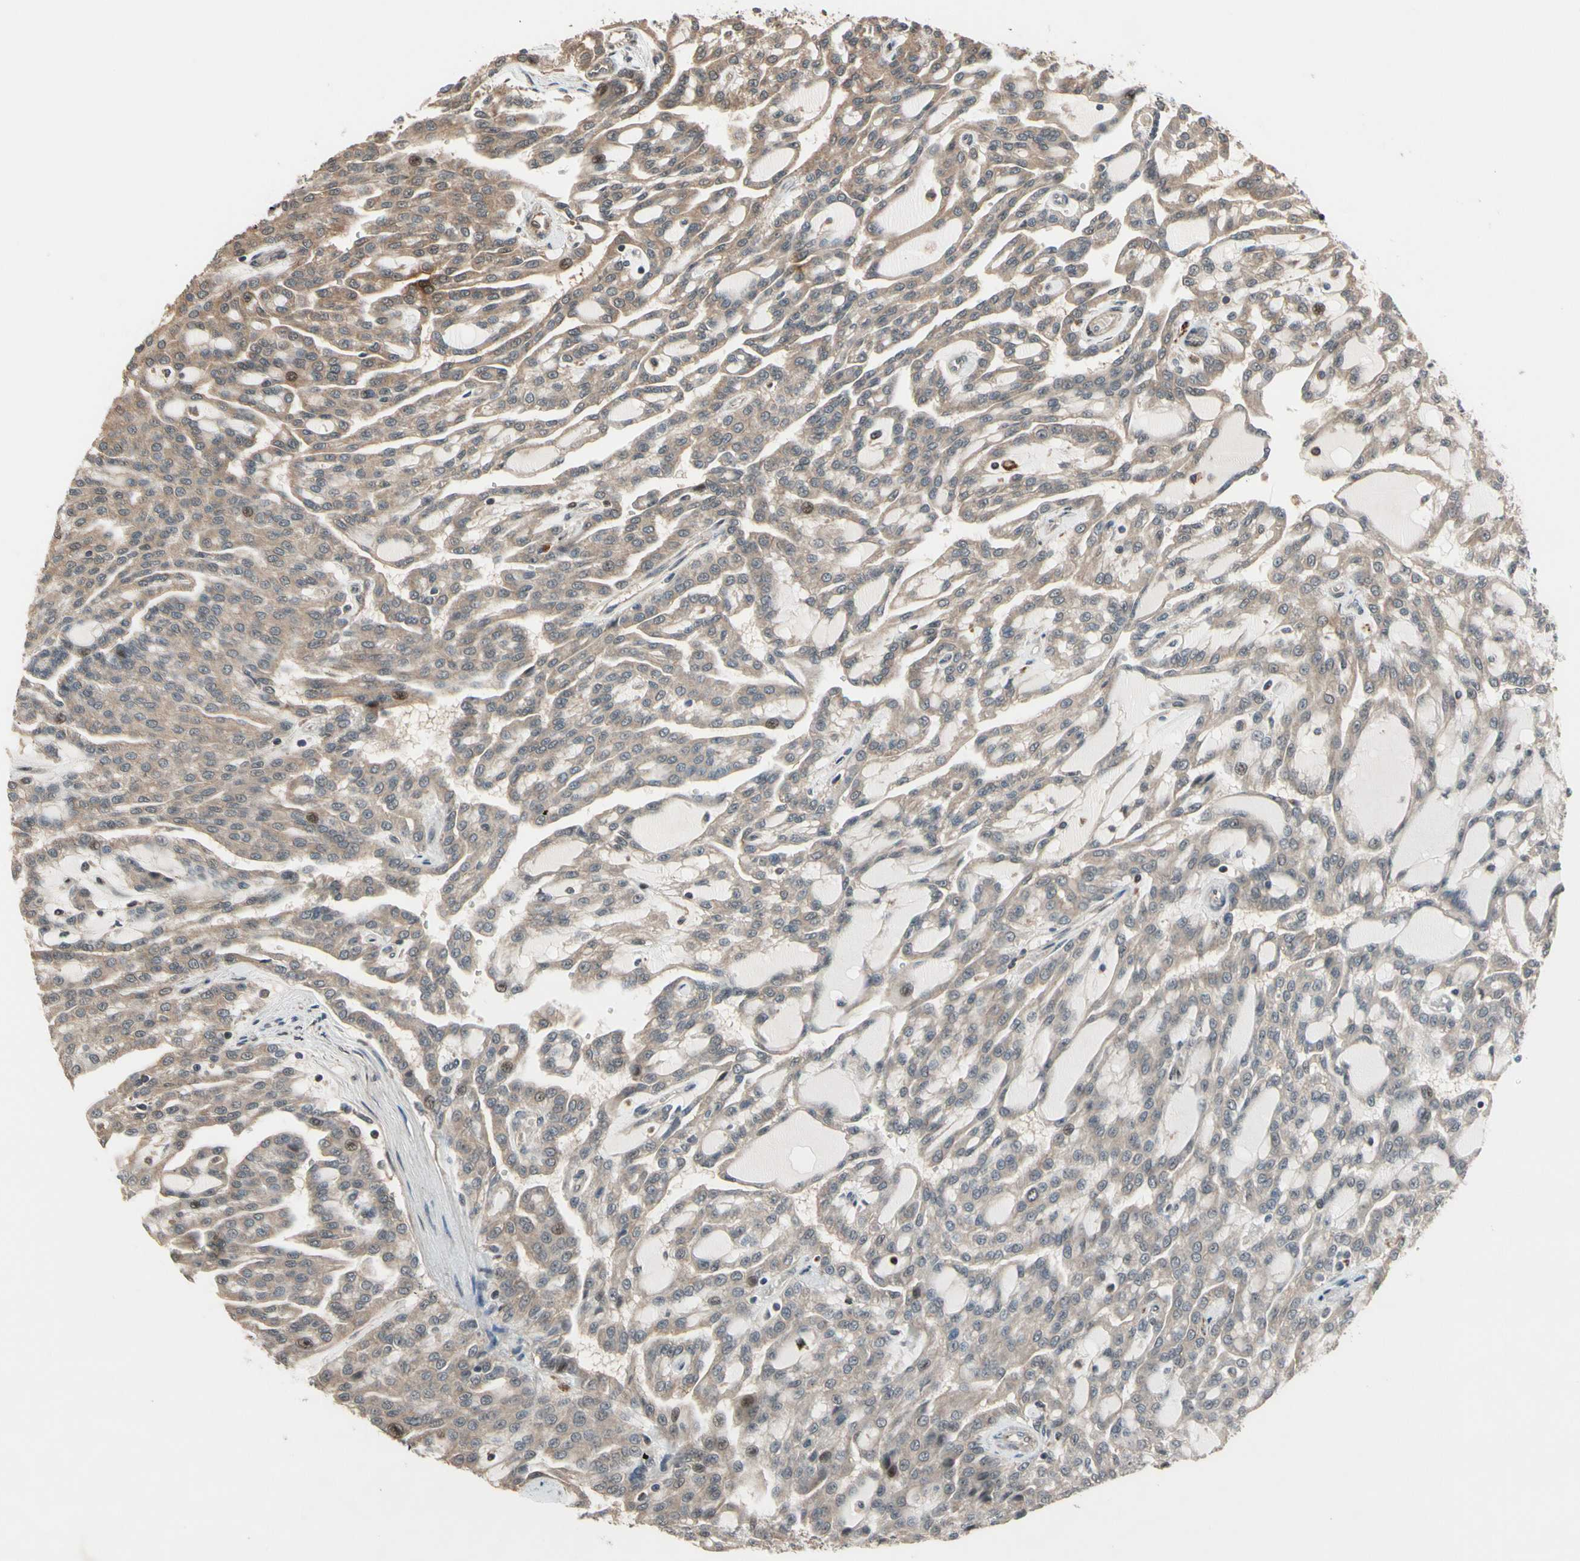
{"staining": {"intensity": "weak", "quantity": "<25%", "location": "cytoplasmic/membranous"}, "tissue": "renal cancer", "cell_type": "Tumor cells", "image_type": "cancer", "snomed": [{"axis": "morphology", "description": "Adenocarcinoma, NOS"}, {"axis": "topography", "description": "Kidney"}], "caption": "There is no significant expression in tumor cells of renal adenocarcinoma.", "gene": "CSF1R", "patient": {"sex": "male", "age": 63}}